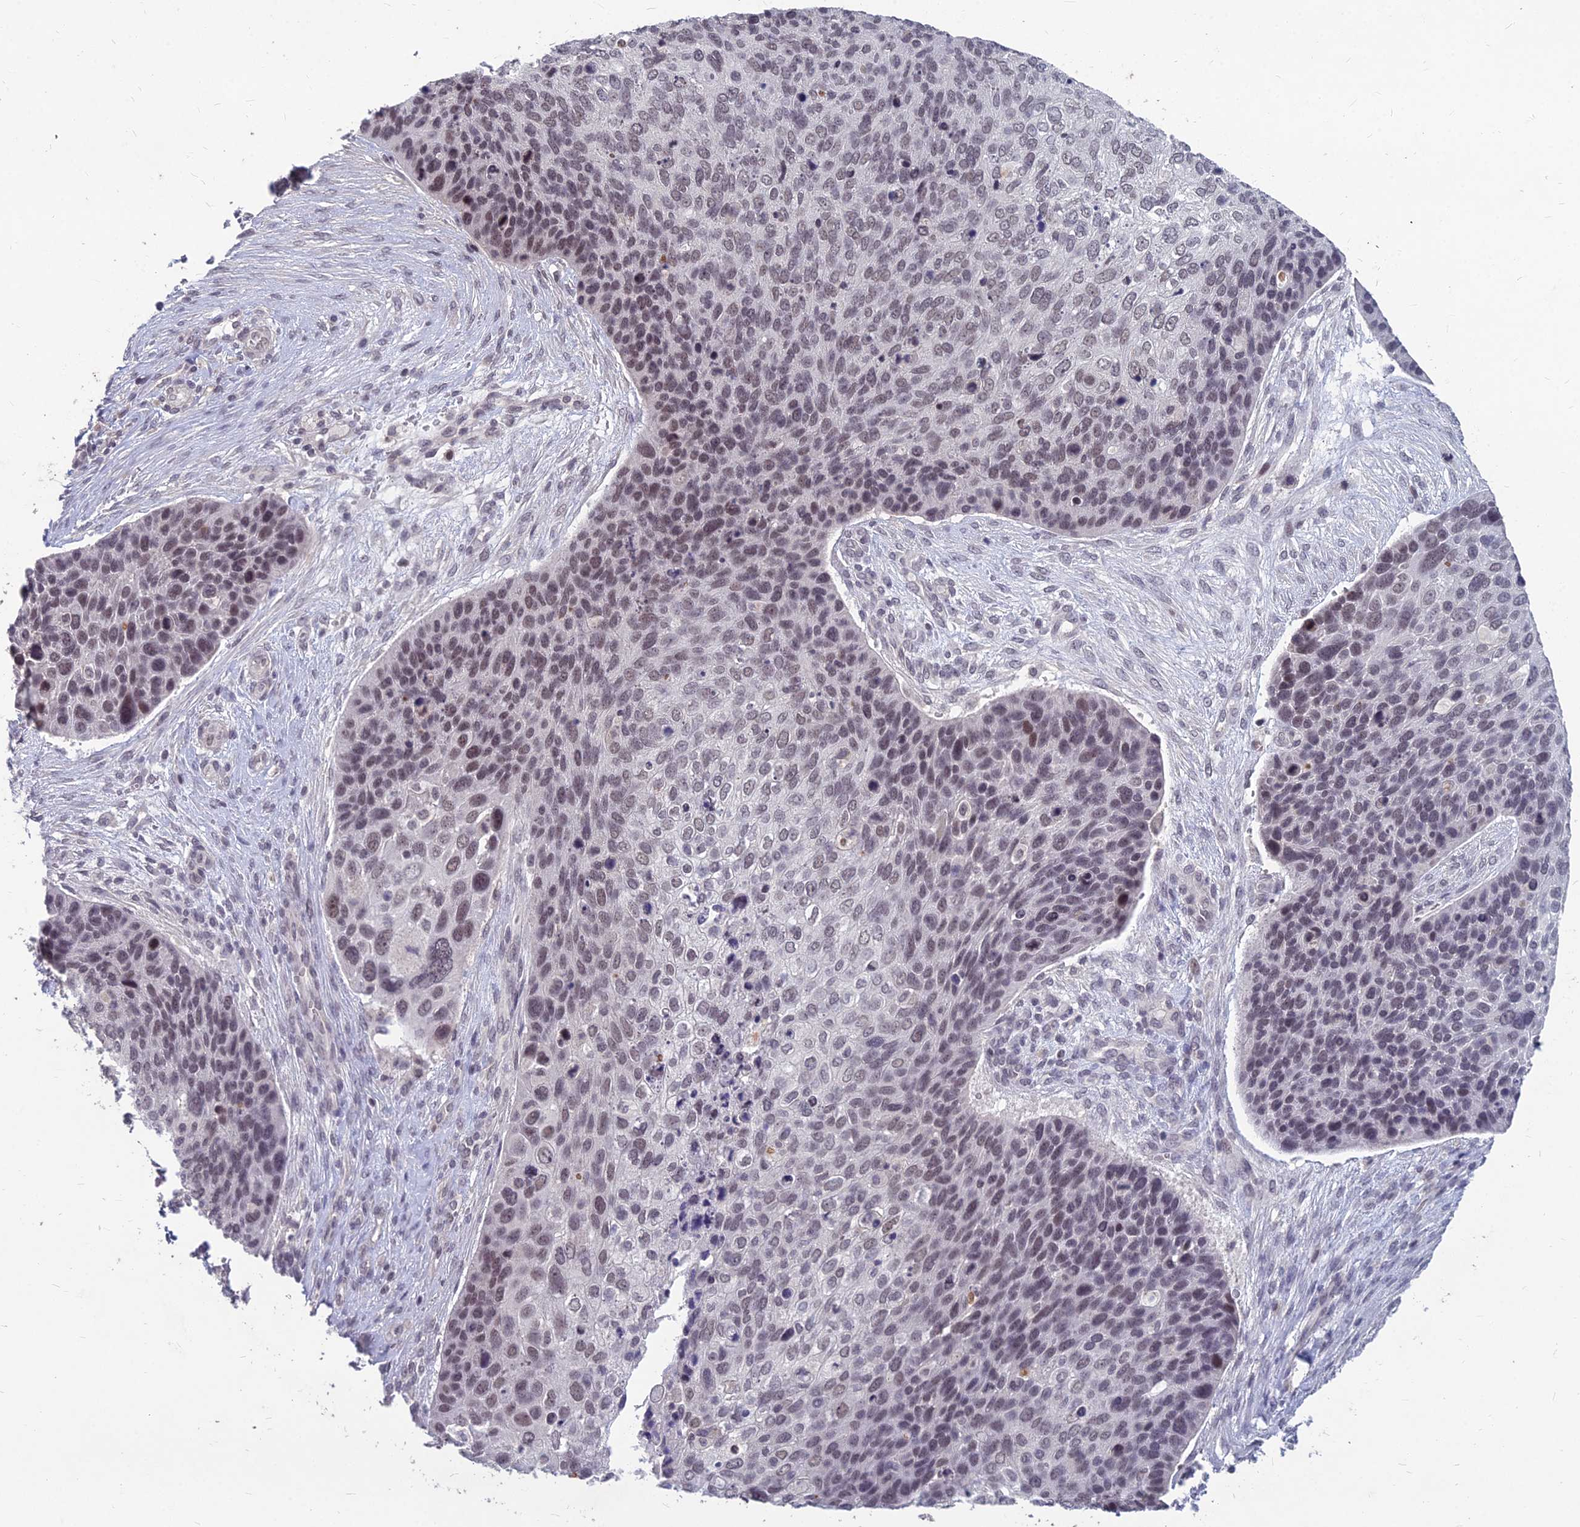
{"staining": {"intensity": "moderate", "quantity": "25%-75%", "location": "nuclear"}, "tissue": "skin cancer", "cell_type": "Tumor cells", "image_type": "cancer", "snomed": [{"axis": "morphology", "description": "Basal cell carcinoma"}, {"axis": "topography", "description": "Skin"}], "caption": "Basal cell carcinoma (skin) tissue reveals moderate nuclear positivity in approximately 25%-75% of tumor cells", "gene": "KAT7", "patient": {"sex": "female", "age": 74}}